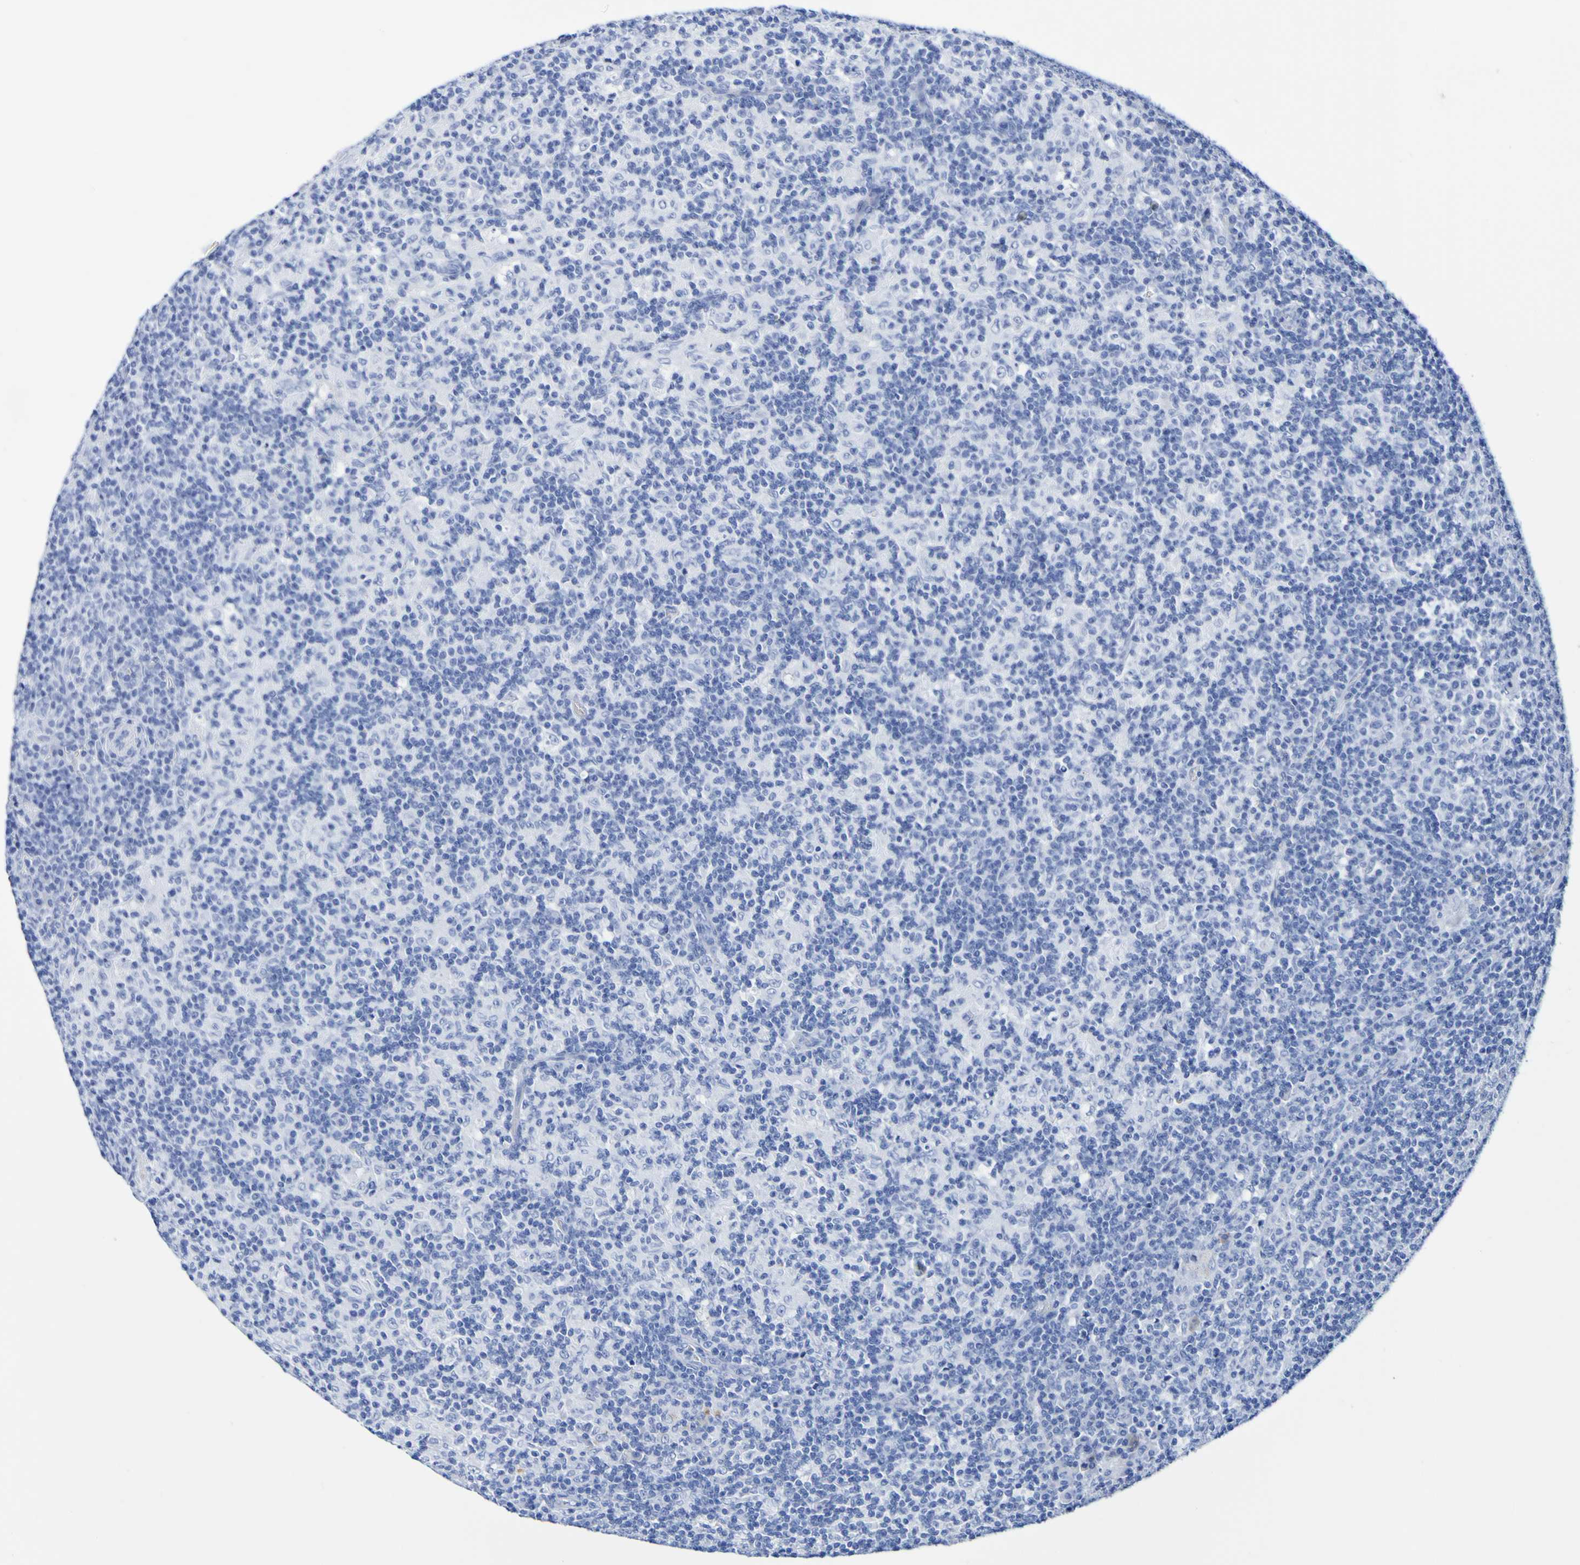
{"staining": {"intensity": "negative", "quantity": "none", "location": "none"}, "tissue": "lymph node", "cell_type": "Germinal center cells", "image_type": "normal", "snomed": [{"axis": "morphology", "description": "Normal tissue, NOS"}, {"axis": "morphology", "description": "Inflammation, NOS"}, {"axis": "topography", "description": "Lymph node"}], "caption": "The micrograph reveals no significant staining in germinal center cells of lymph node. (IHC, brightfield microscopy, high magnification).", "gene": "DPEP1", "patient": {"sex": "male", "age": 55}}